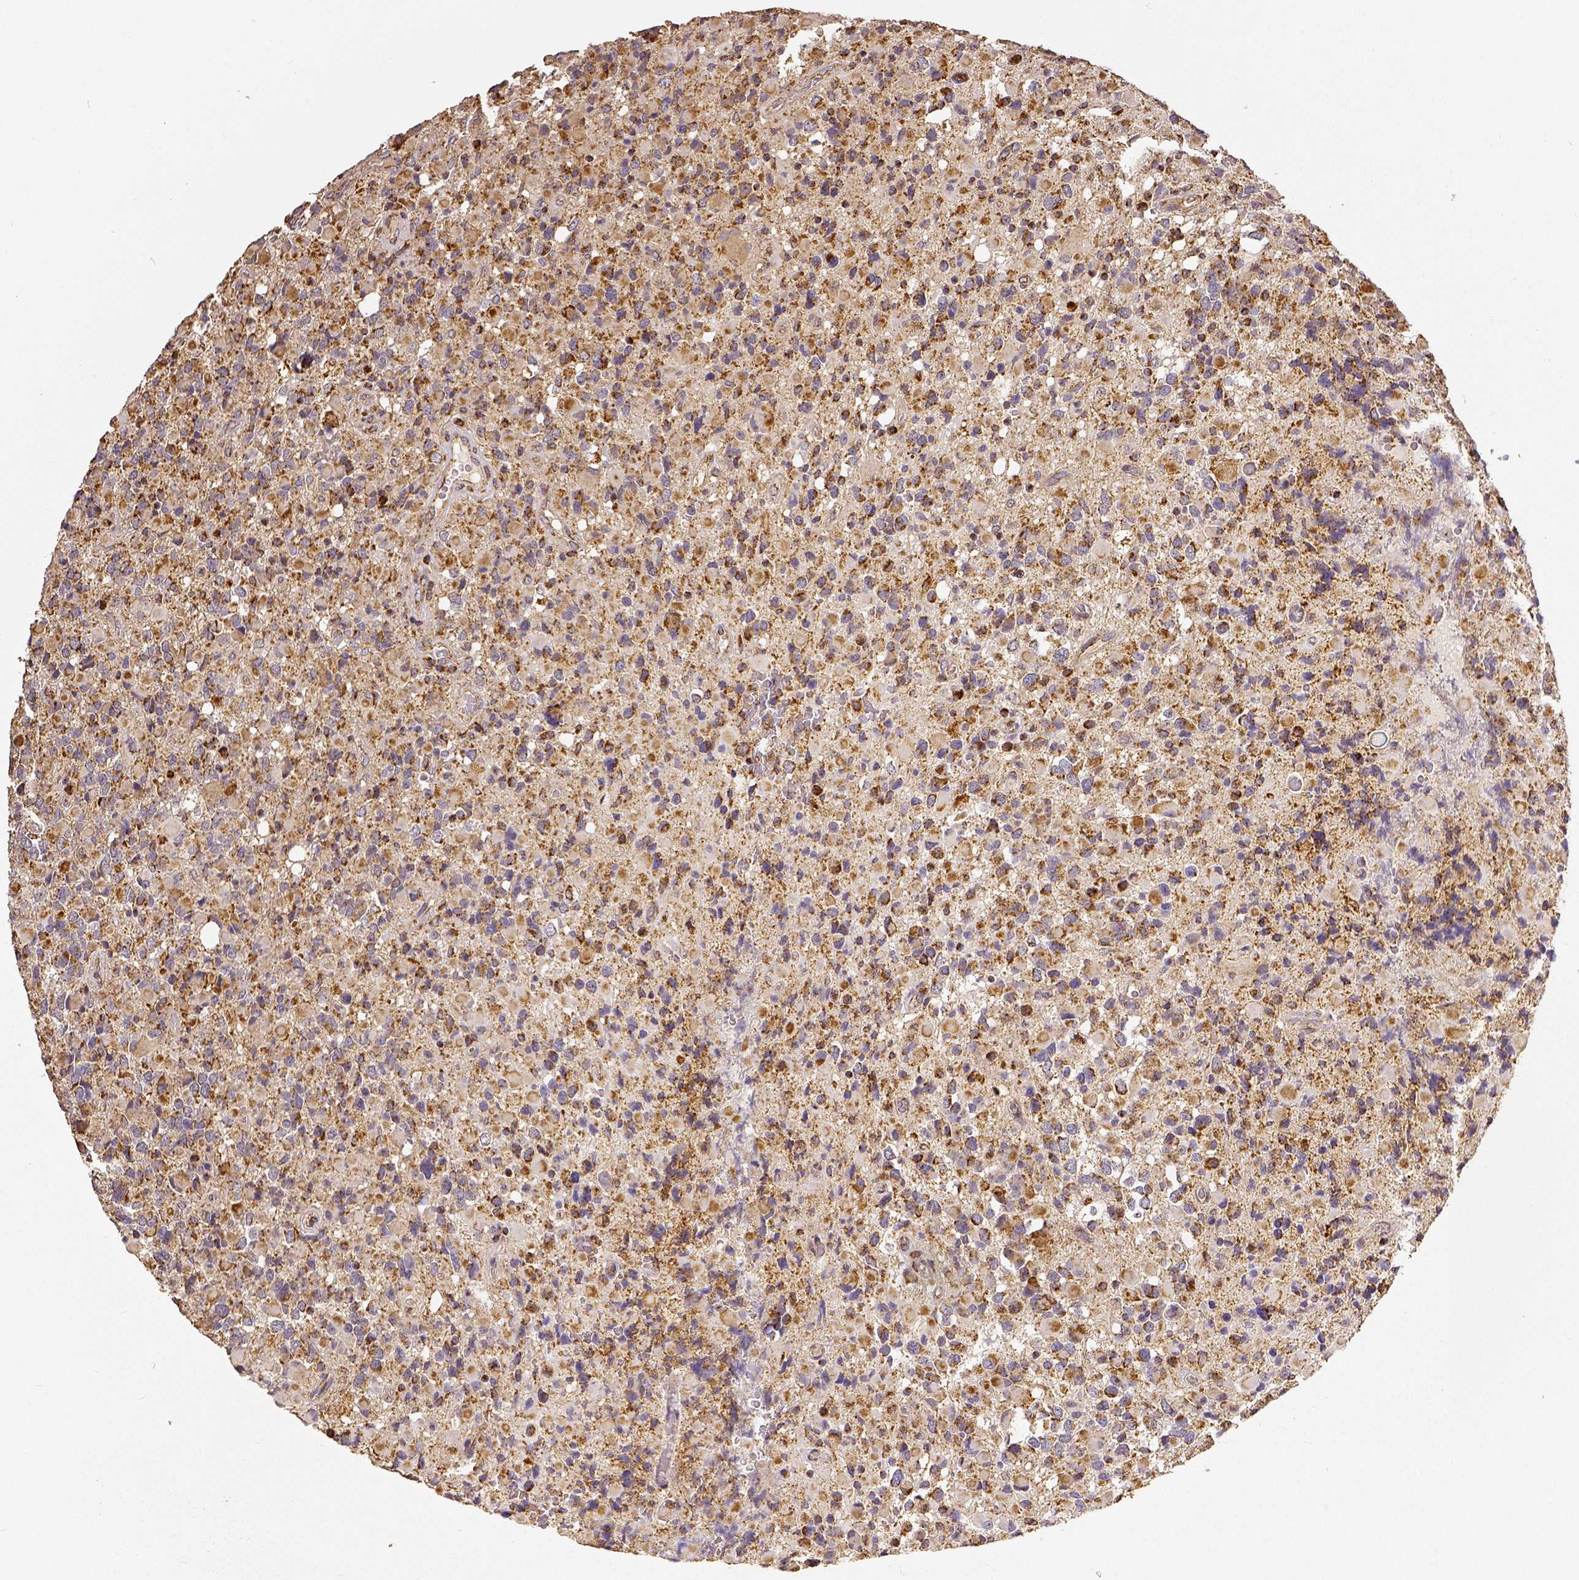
{"staining": {"intensity": "moderate", "quantity": ">75%", "location": "cytoplasmic/membranous"}, "tissue": "glioma", "cell_type": "Tumor cells", "image_type": "cancer", "snomed": [{"axis": "morphology", "description": "Glioma, malignant, High grade"}, {"axis": "topography", "description": "Brain"}], "caption": "Protein expression analysis of human glioma reveals moderate cytoplasmic/membranous expression in approximately >75% of tumor cells.", "gene": "SDHB", "patient": {"sex": "female", "age": 40}}